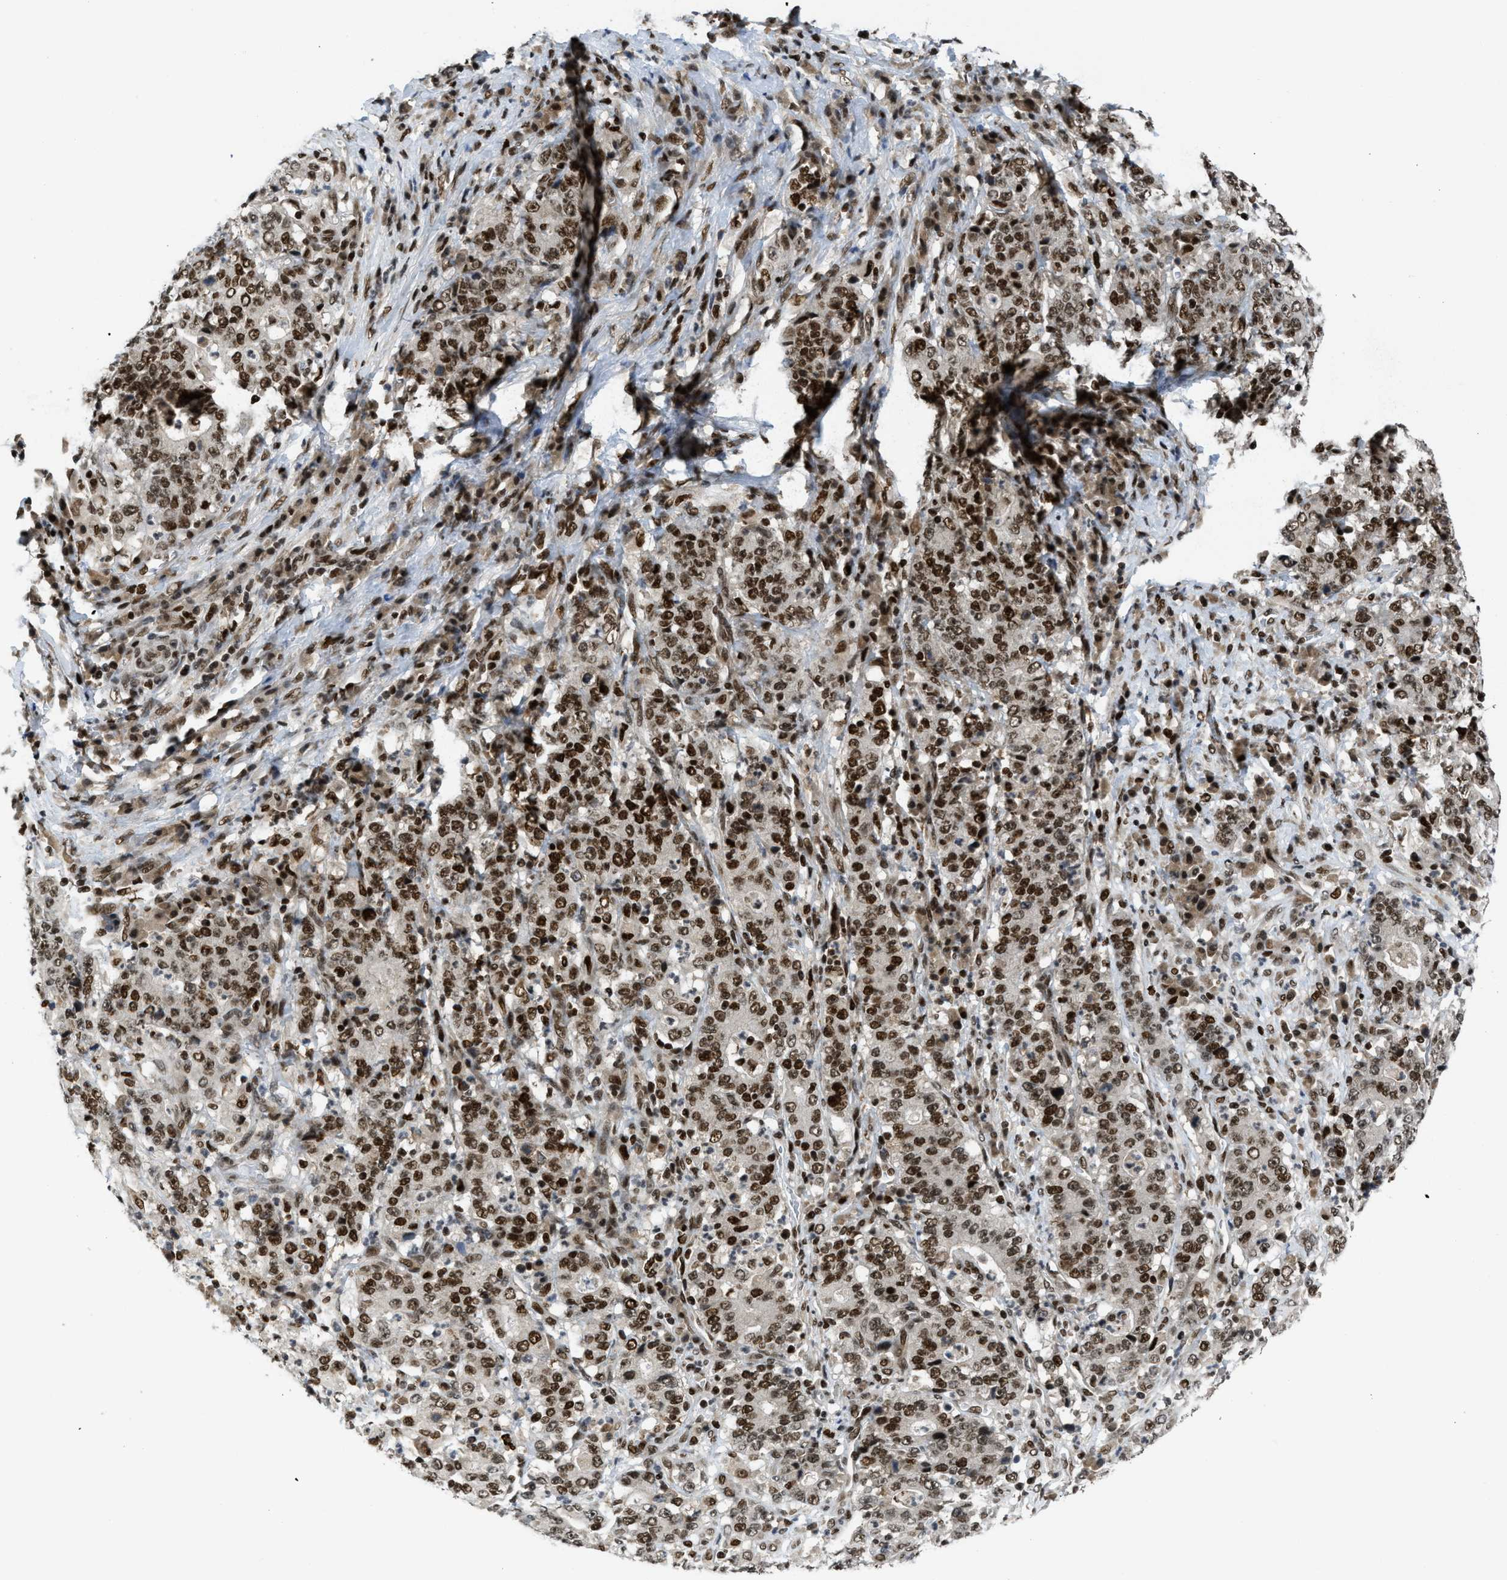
{"staining": {"intensity": "strong", "quantity": ">75%", "location": "nuclear"}, "tissue": "stomach cancer", "cell_type": "Tumor cells", "image_type": "cancer", "snomed": [{"axis": "morphology", "description": "Normal tissue, NOS"}, {"axis": "morphology", "description": "Adenocarcinoma, NOS"}, {"axis": "topography", "description": "Stomach, upper"}, {"axis": "topography", "description": "Stomach"}], "caption": "Stomach adenocarcinoma stained with a brown dye exhibits strong nuclear positive staining in approximately >75% of tumor cells.", "gene": "RFX5", "patient": {"sex": "male", "age": 59}}